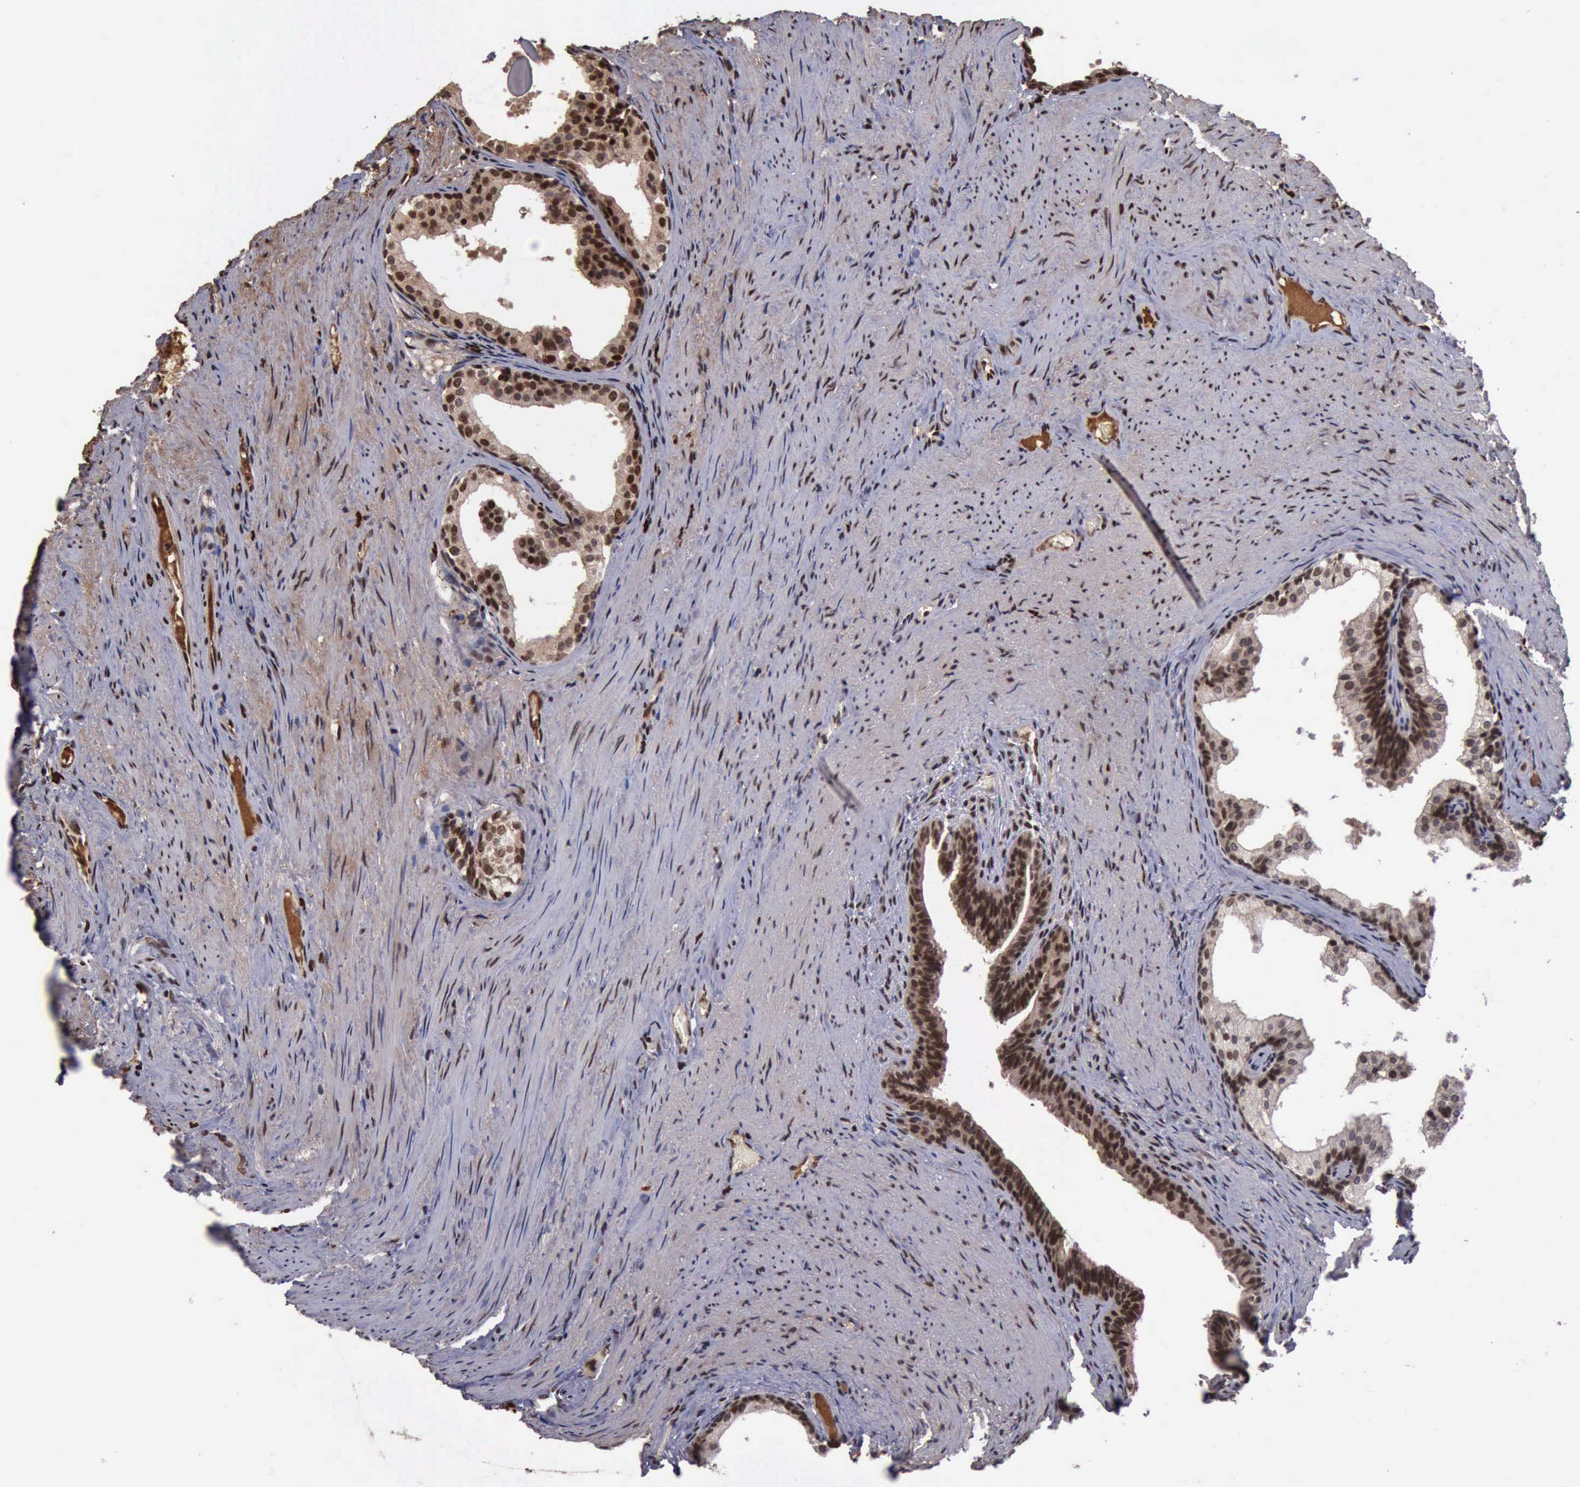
{"staining": {"intensity": "moderate", "quantity": ">75%", "location": "cytoplasmic/membranous,nuclear"}, "tissue": "prostate cancer", "cell_type": "Tumor cells", "image_type": "cancer", "snomed": [{"axis": "morphology", "description": "Adenocarcinoma, Medium grade"}, {"axis": "topography", "description": "Prostate"}], "caption": "Approximately >75% of tumor cells in human prostate cancer exhibit moderate cytoplasmic/membranous and nuclear protein staining as visualized by brown immunohistochemical staining.", "gene": "TRMT2A", "patient": {"sex": "male", "age": 60}}